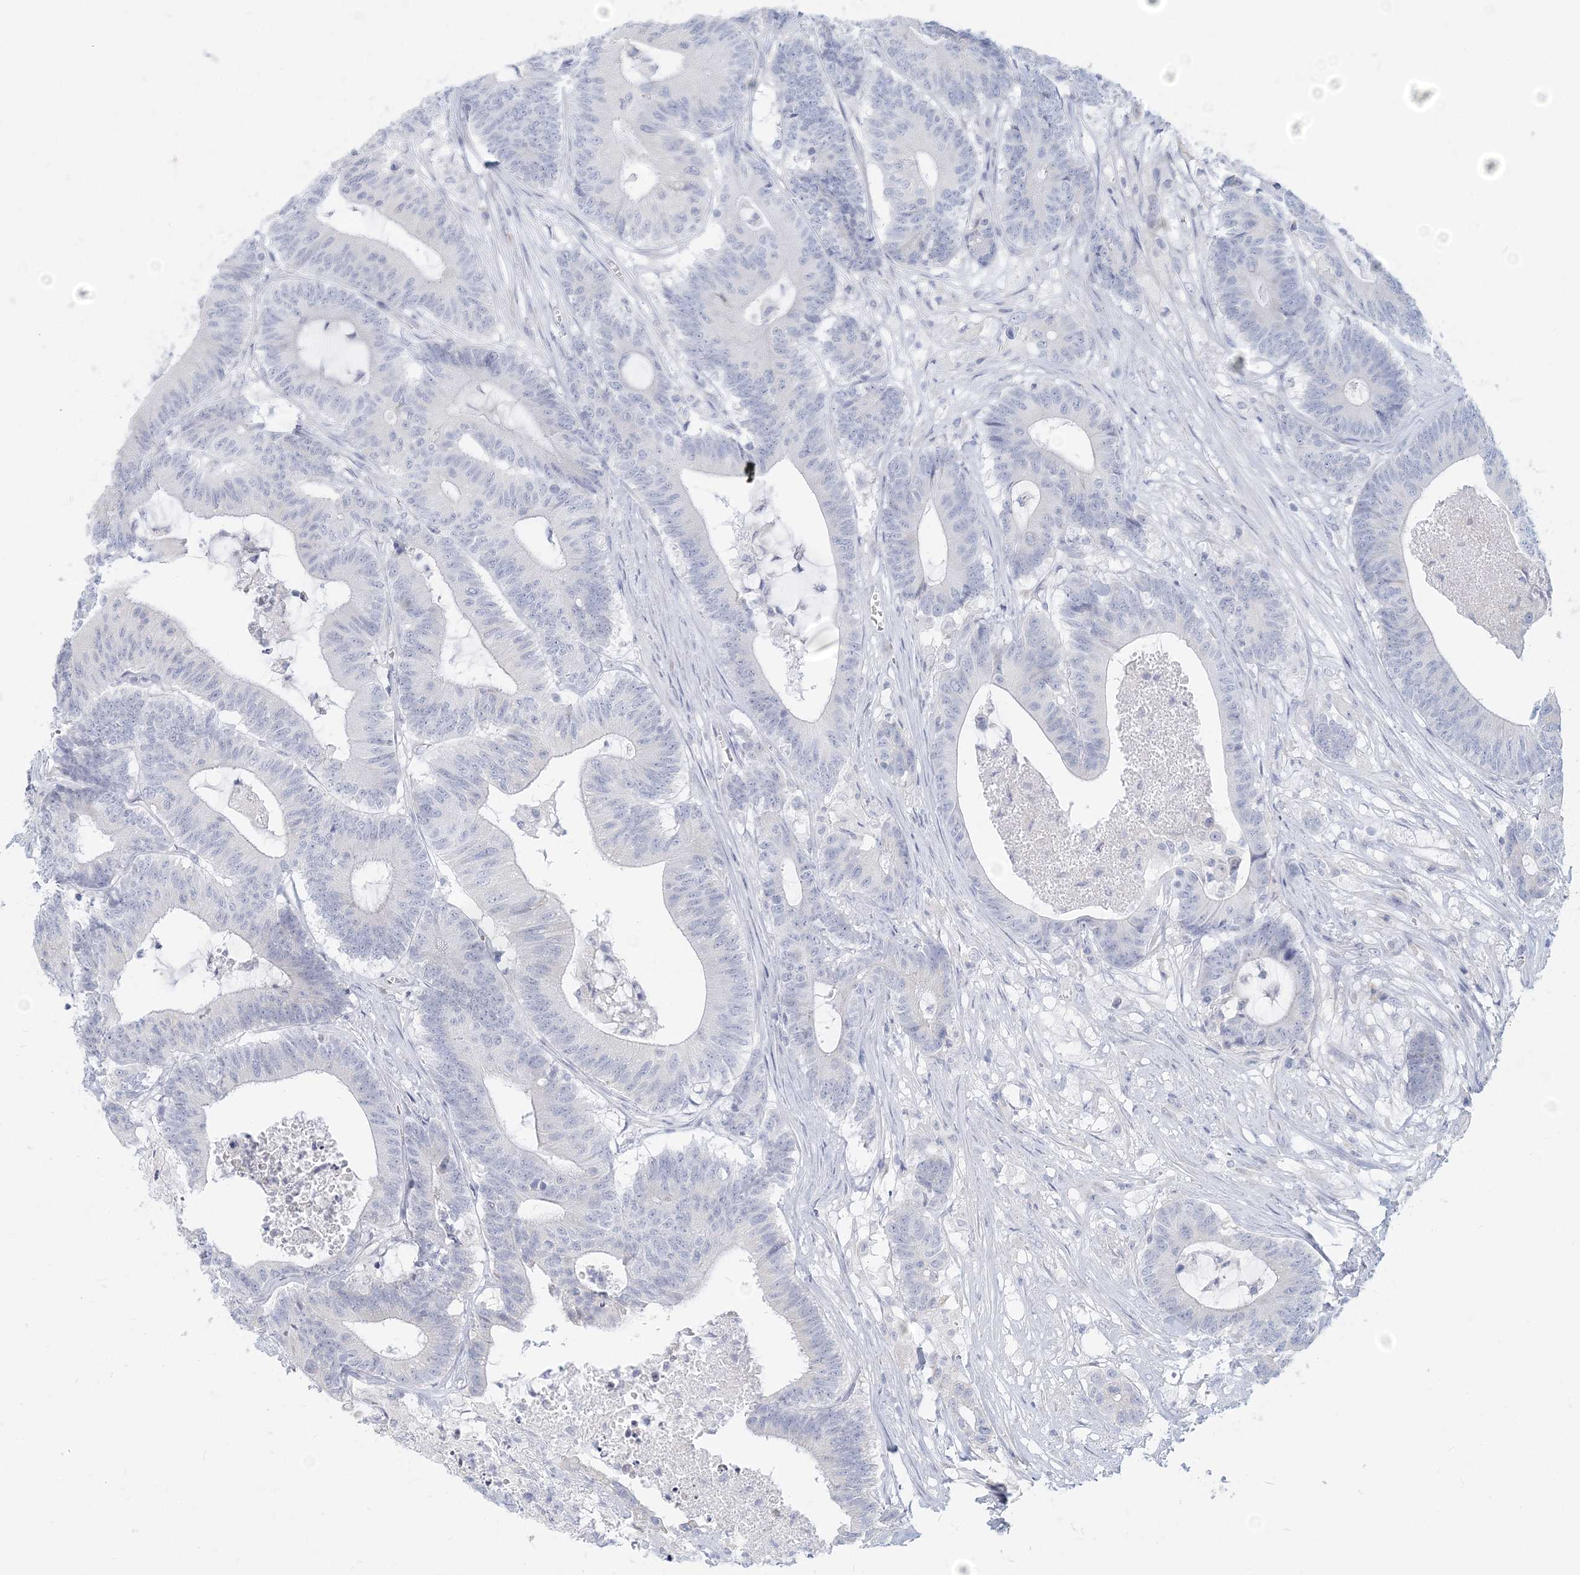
{"staining": {"intensity": "negative", "quantity": "none", "location": "none"}, "tissue": "colorectal cancer", "cell_type": "Tumor cells", "image_type": "cancer", "snomed": [{"axis": "morphology", "description": "Adenocarcinoma, NOS"}, {"axis": "topography", "description": "Colon"}], "caption": "Human colorectal adenocarcinoma stained for a protein using immunohistochemistry demonstrates no staining in tumor cells.", "gene": "CSN1S1", "patient": {"sex": "female", "age": 84}}